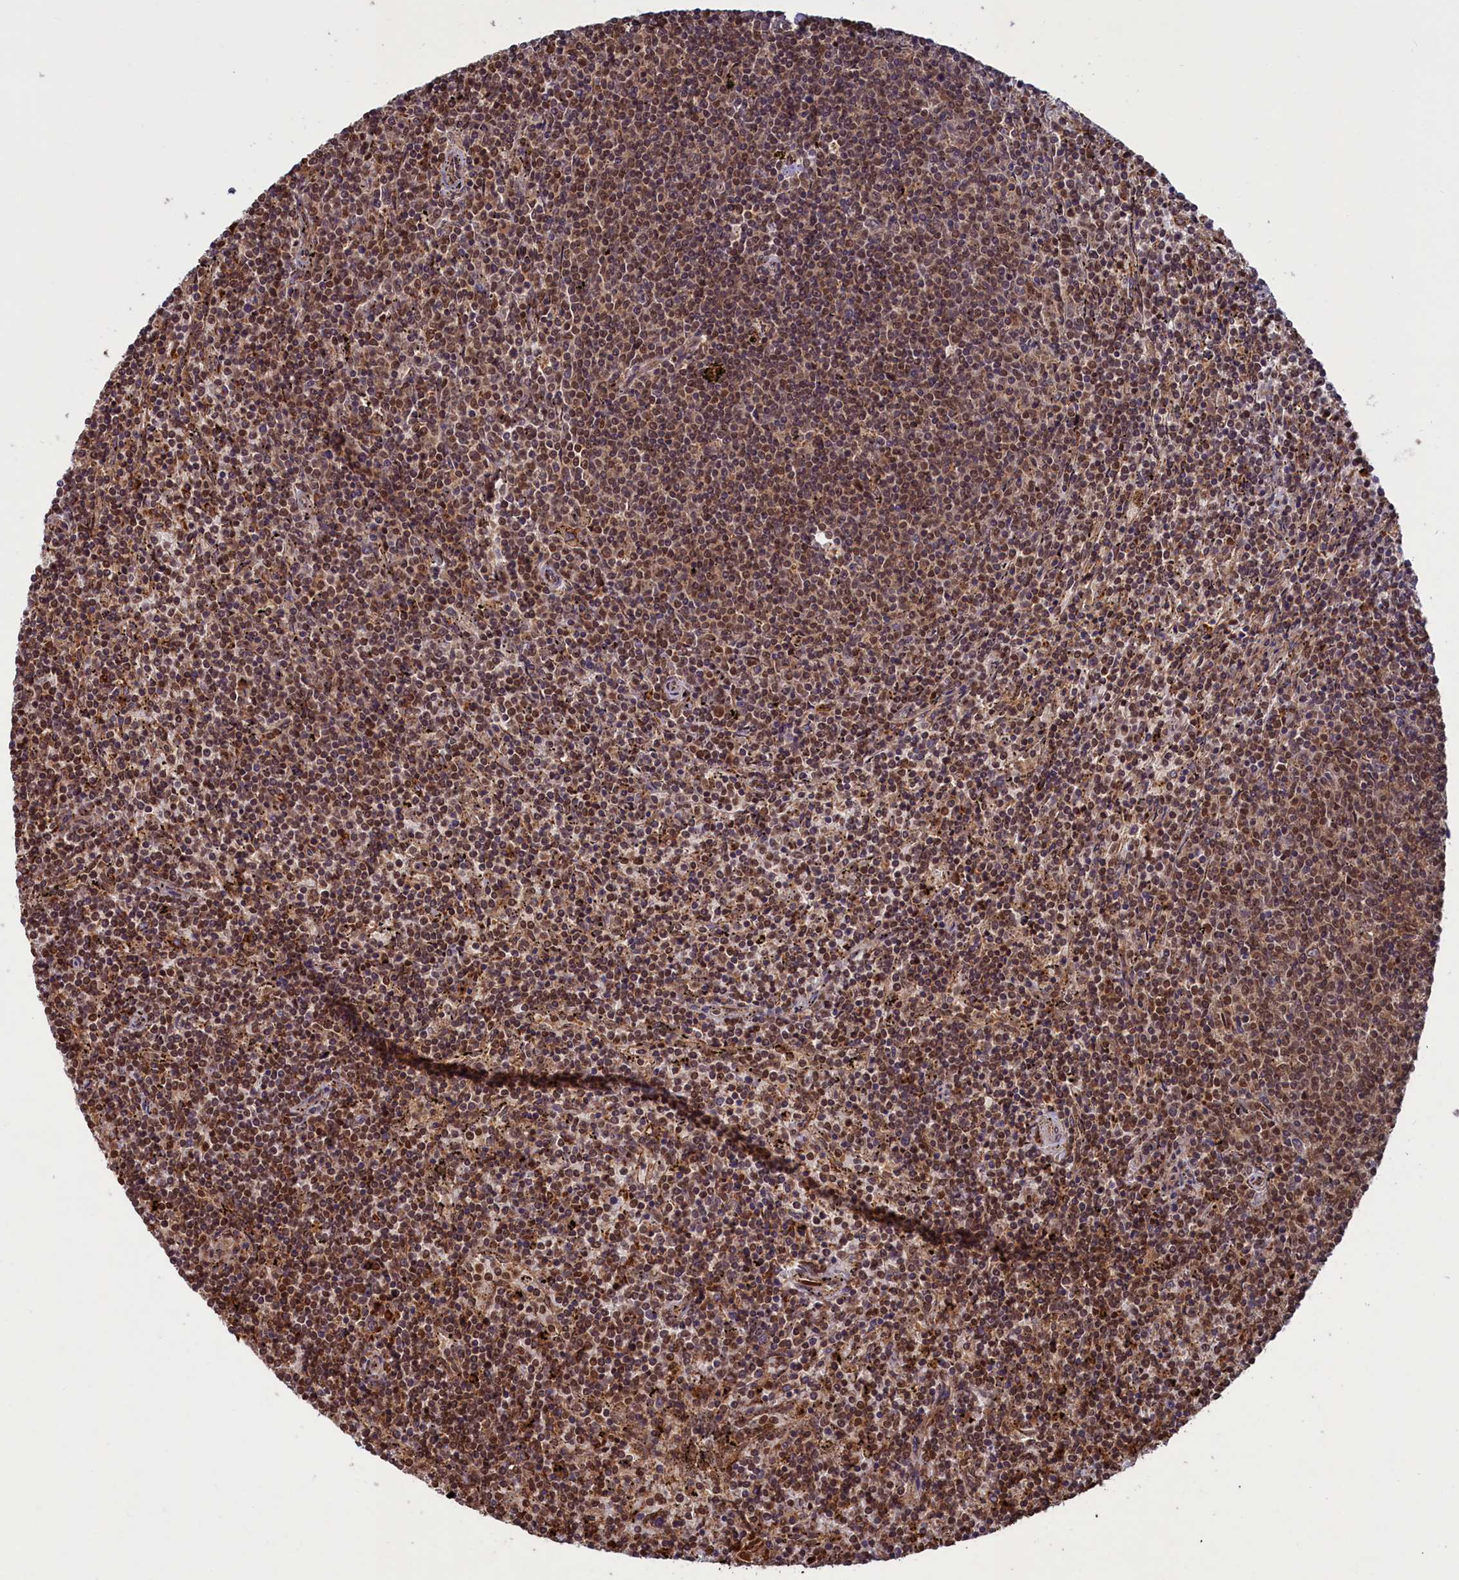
{"staining": {"intensity": "moderate", "quantity": ">75%", "location": "cytoplasmic/membranous,nuclear"}, "tissue": "lymphoma", "cell_type": "Tumor cells", "image_type": "cancer", "snomed": [{"axis": "morphology", "description": "Malignant lymphoma, non-Hodgkin's type, Low grade"}, {"axis": "topography", "description": "Spleen"}], "caption": "About >75% of tumor cells in human lymphoma reveal moderate cytoplasmic/membranous and nuclear protein staining as visualized by brown immunohistochemical staining.", "gene": "NAE1", "patient": {"sex": "female", "age": 50}}